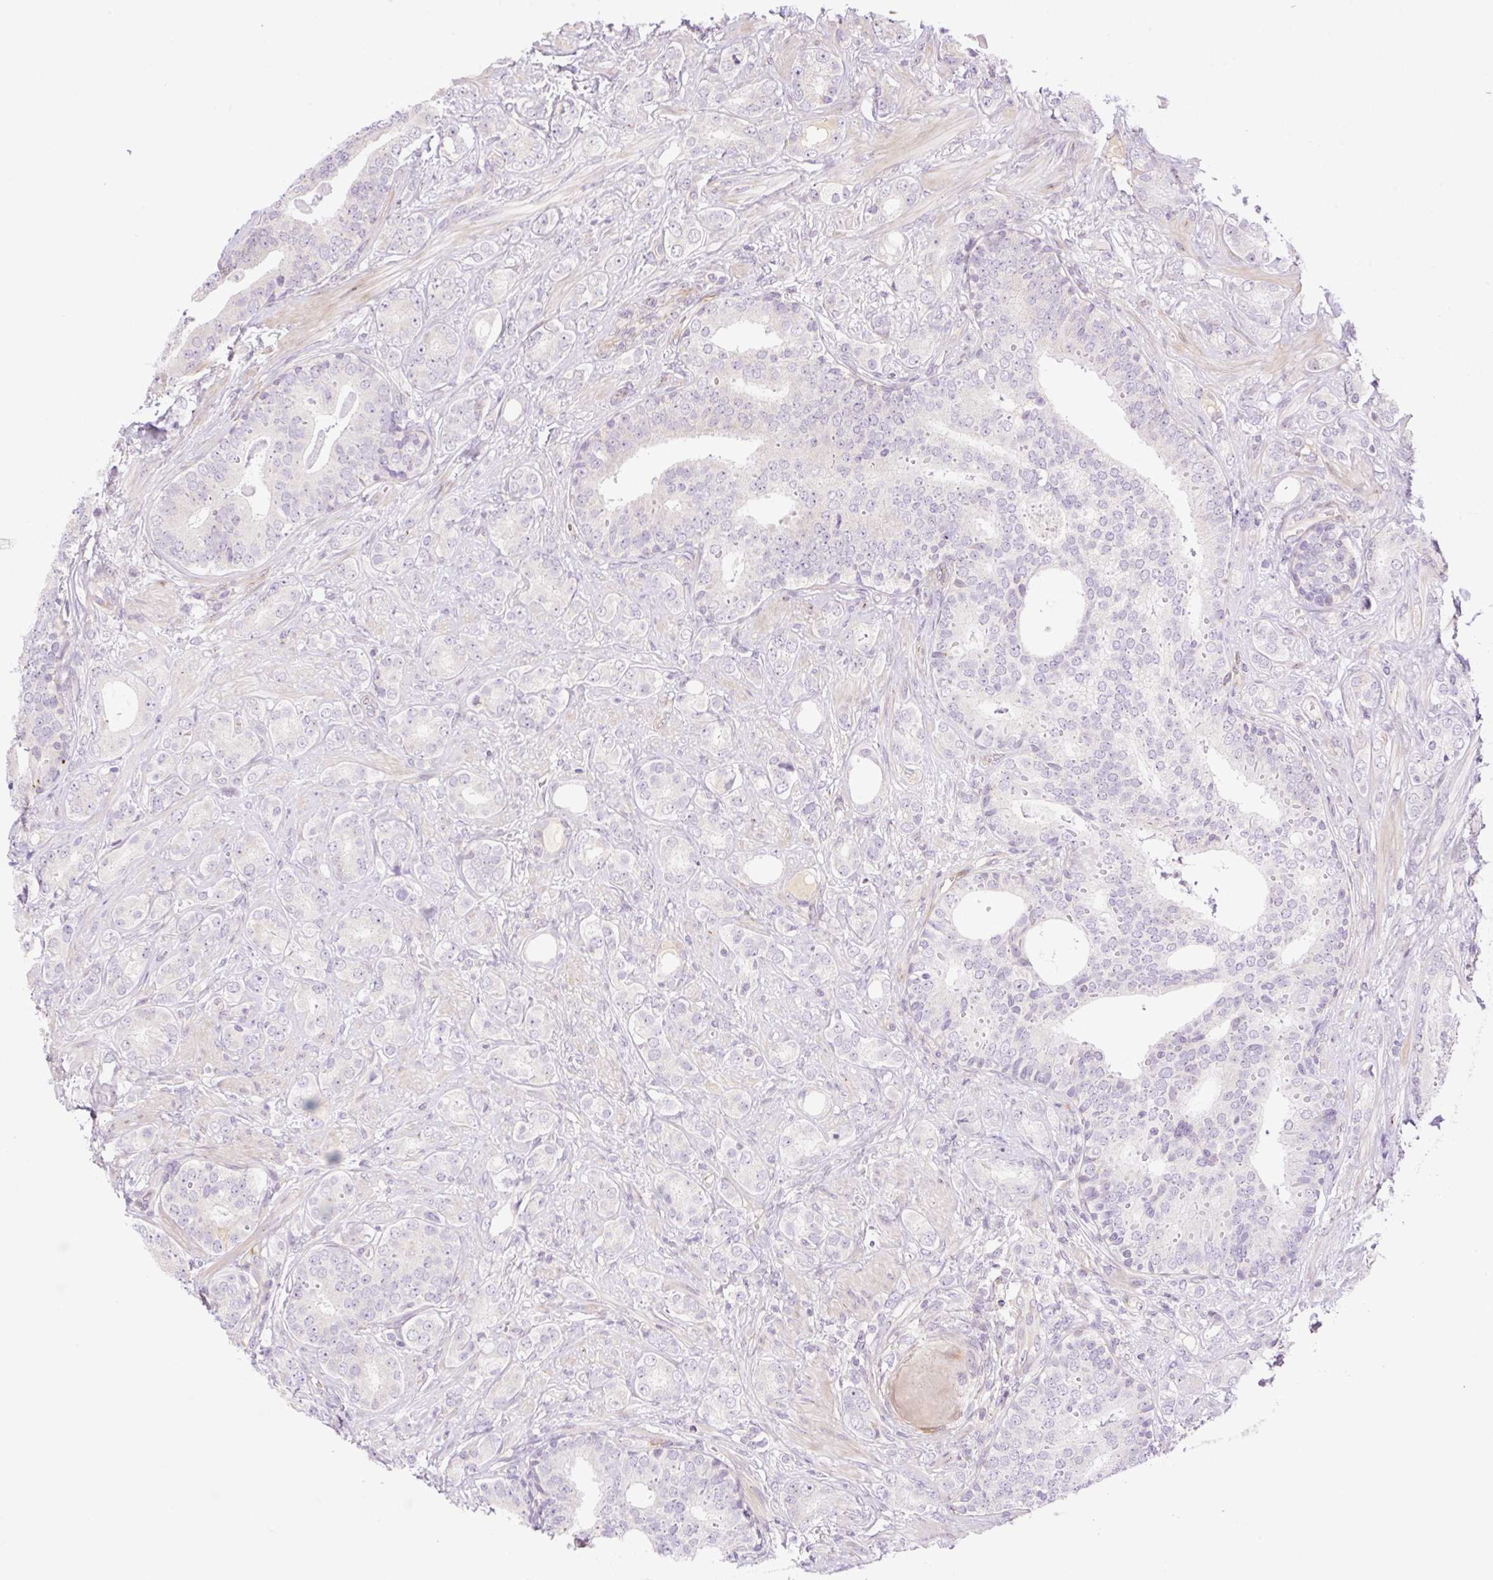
{"staining": {"intensity": "negative", "quantity": "none", "location": "none"}, "tissue": "prostate cancer", "cell_type": "Tumor cells", "image_type": "cancer", "snomed": [{"axis": "morphology", "description": "Adenocarcinoma, High grade"}, {"axis": "topography", "description": "Prostate"}], "caption": "A high-resolution photomicrograph shows IHC staining of prostate high-grade adenocarcinoma, which exhibits no significant positivity in tumor cells.", "gene": "ZNF394", "patient": {"sex": "male", "age": 62}}